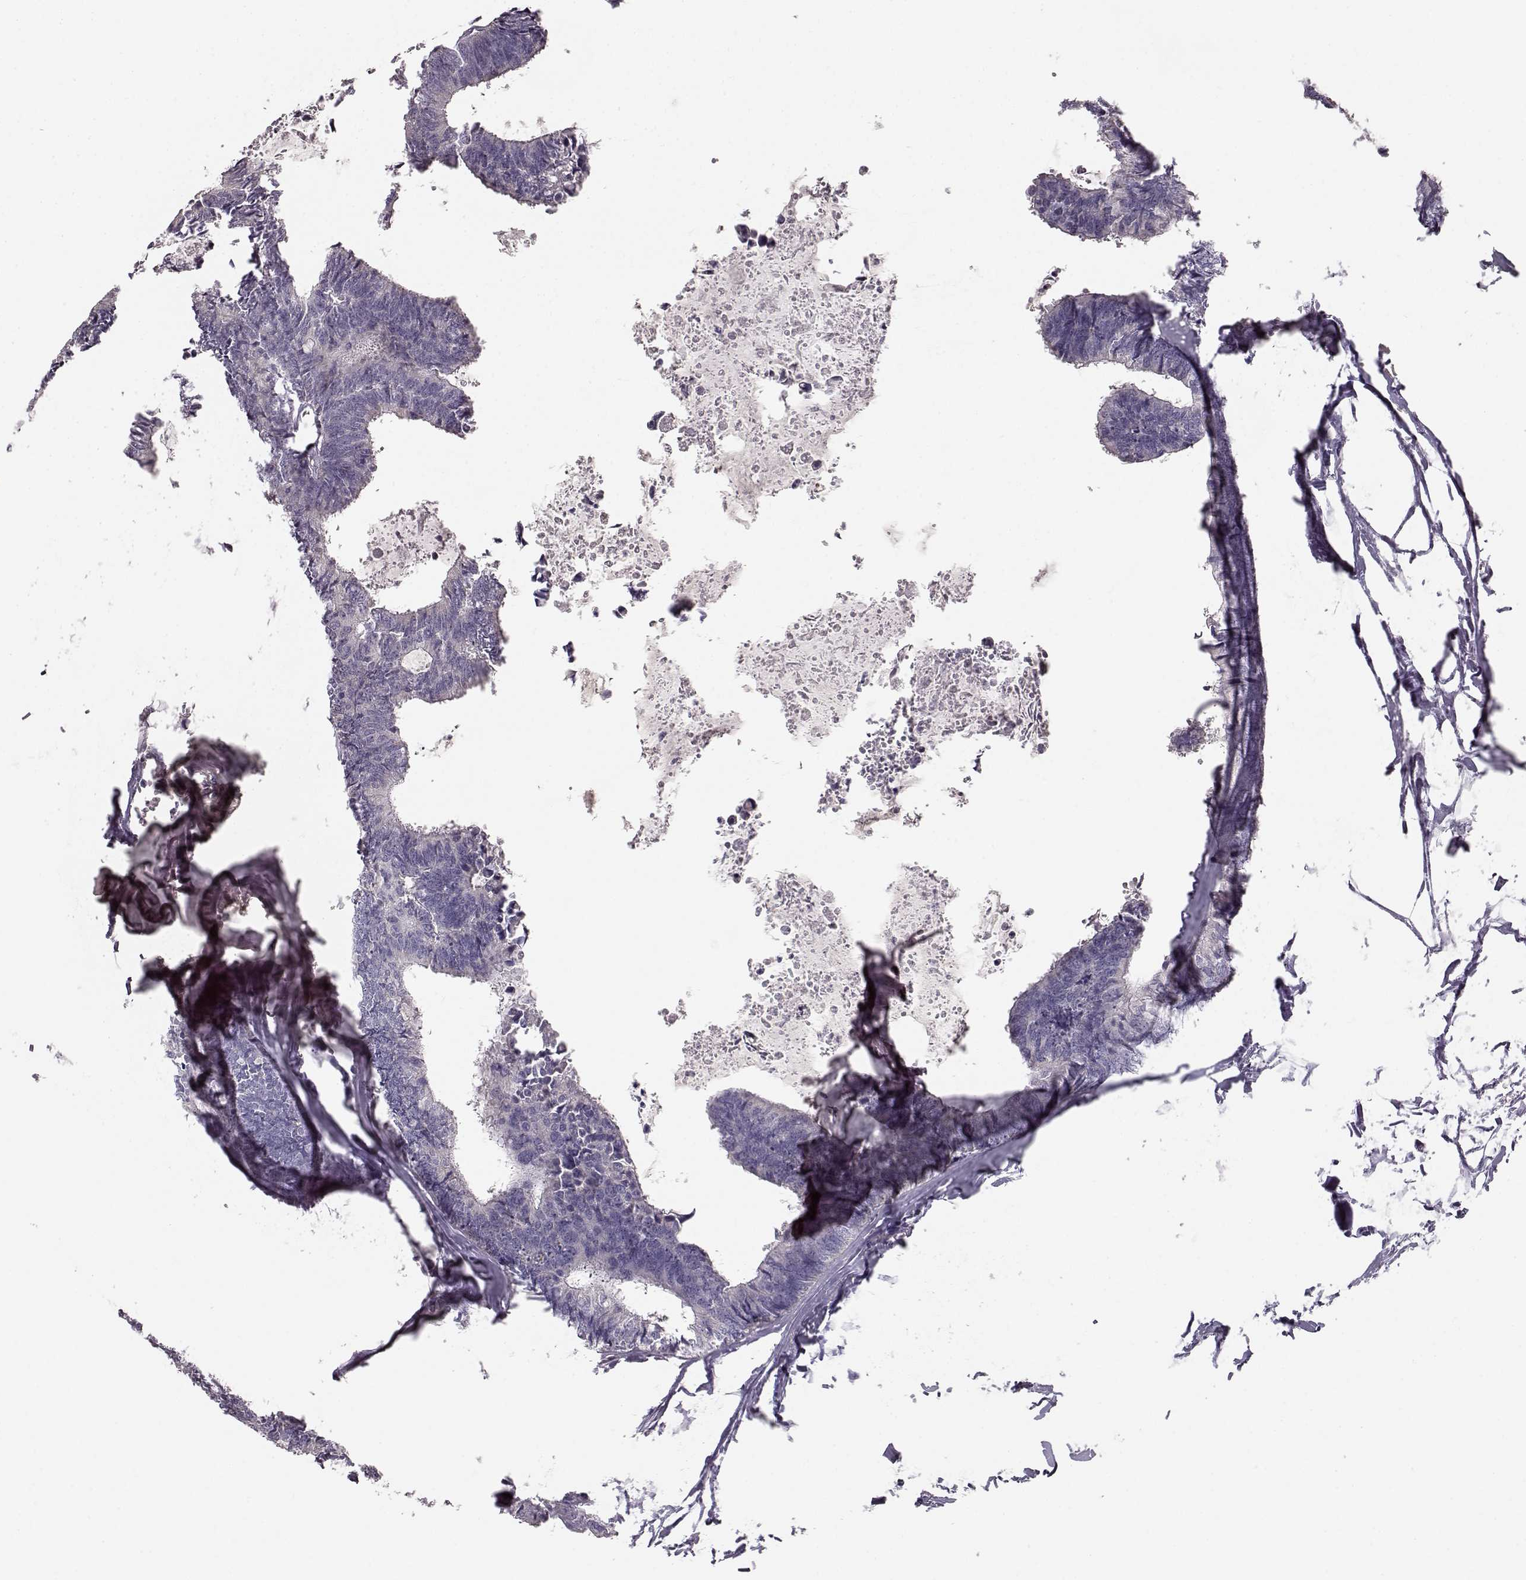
{"staining": {"intensity": "negative", "quantity": "none", "location": "none"}, "tissue": "colorectal cancer", "cell_type": "Tumor cells", "image_type": "cancer", "snomed": [{"axis": "morphology", "description": "Adenocarcinoma, NOS"}, {"axis": "topography", "description": "Colon"}, {"axis": "topography", "description": "Rectum"}], "caption": "This photomicrograph is of adenocarcinoma (colorectal) stained with immunohistochemistry (IHC) to label a protein in brown with the nuclei are counter-stained blue. There is no expression in tumor cells.", "gene": "BFSP2", "patient": {"sex": "male", "age": 57}}